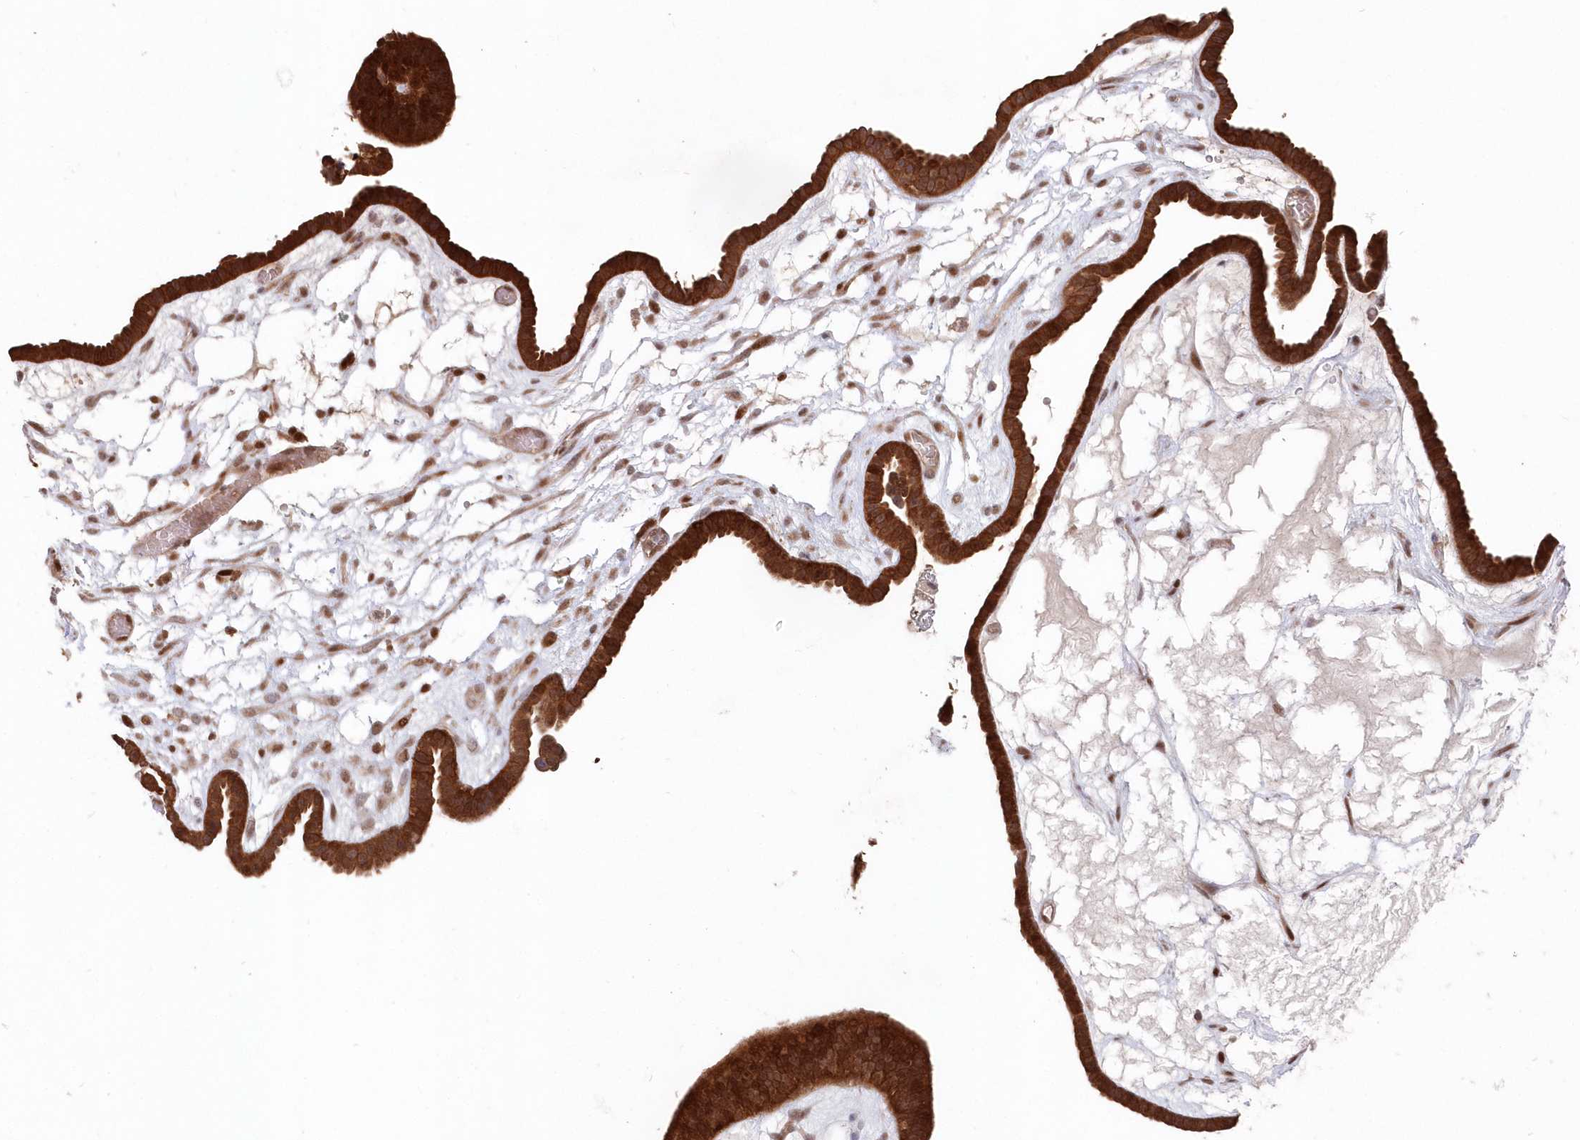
{"staining": {"intensity": "strong", "quantity": ">75%", "location": "cytoplasmic/membranous,nuclear"}, "tissue": "ovarian cancer", "cell_type": "Tumor cells", "image_type": "cancer", "snomed": [{"axis": "morphology", "description": "Cystadenocarcinoma, serous, NOS"}, {"axis": "topography", "description": "Ovary"}], "caption": "The histopathology image demonstrates immunohistochemical staining of ovarian serous cystadenocarcinoma. There is strong cytoplasmic/membranous and nuclear staining is identified in approximately >75% of tumor cells.", "gene": "ABHD14B", "patient": {"sex": "female", "age": 56}}